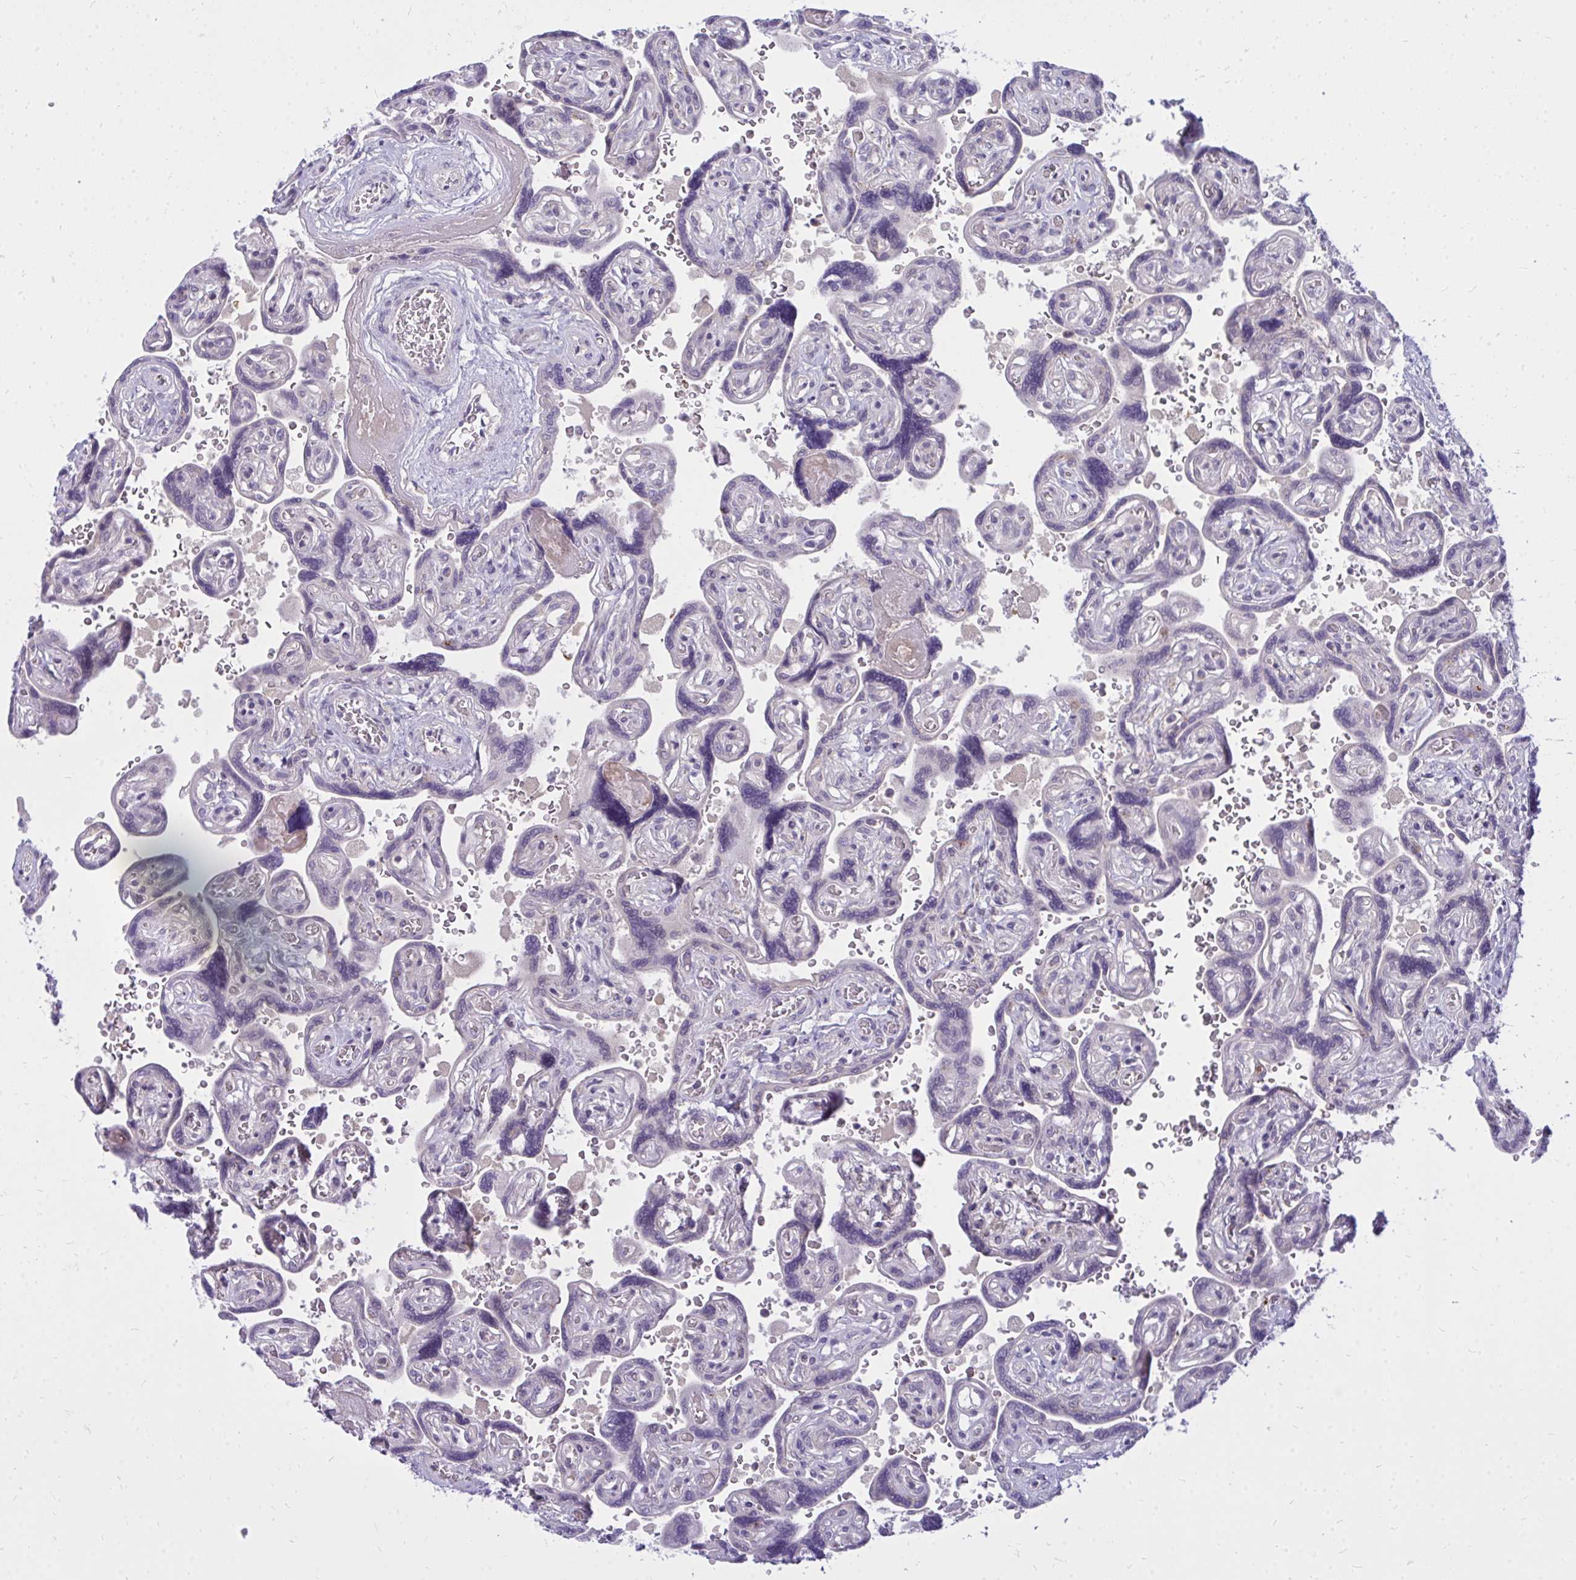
{"staining": {"intensity": "moderate", "quantity": "<25%", "location": "cytoplasmic/membranous"}, "tissue": "placenta", "cell_type": "Trophoblastic cells", "image_type": "normal", "snomed": [{"axis": "morphology", "description": "Normal tissue, NOS"}, {"axis": "topography", "description": "Placenta"}], "caption": "Placenta stained for a protein reveals moderate cytoplasmic/membranous positivity in trophoblastic cells. The staining is performed using DAB (3,3'-diaminobenzidine) brown chromogen to label protein expression. The nuclei are counter-stained blue using hematoxylin.", "gene": "ZSCAN25", "patient": {"sex": "female", "age": 32}}